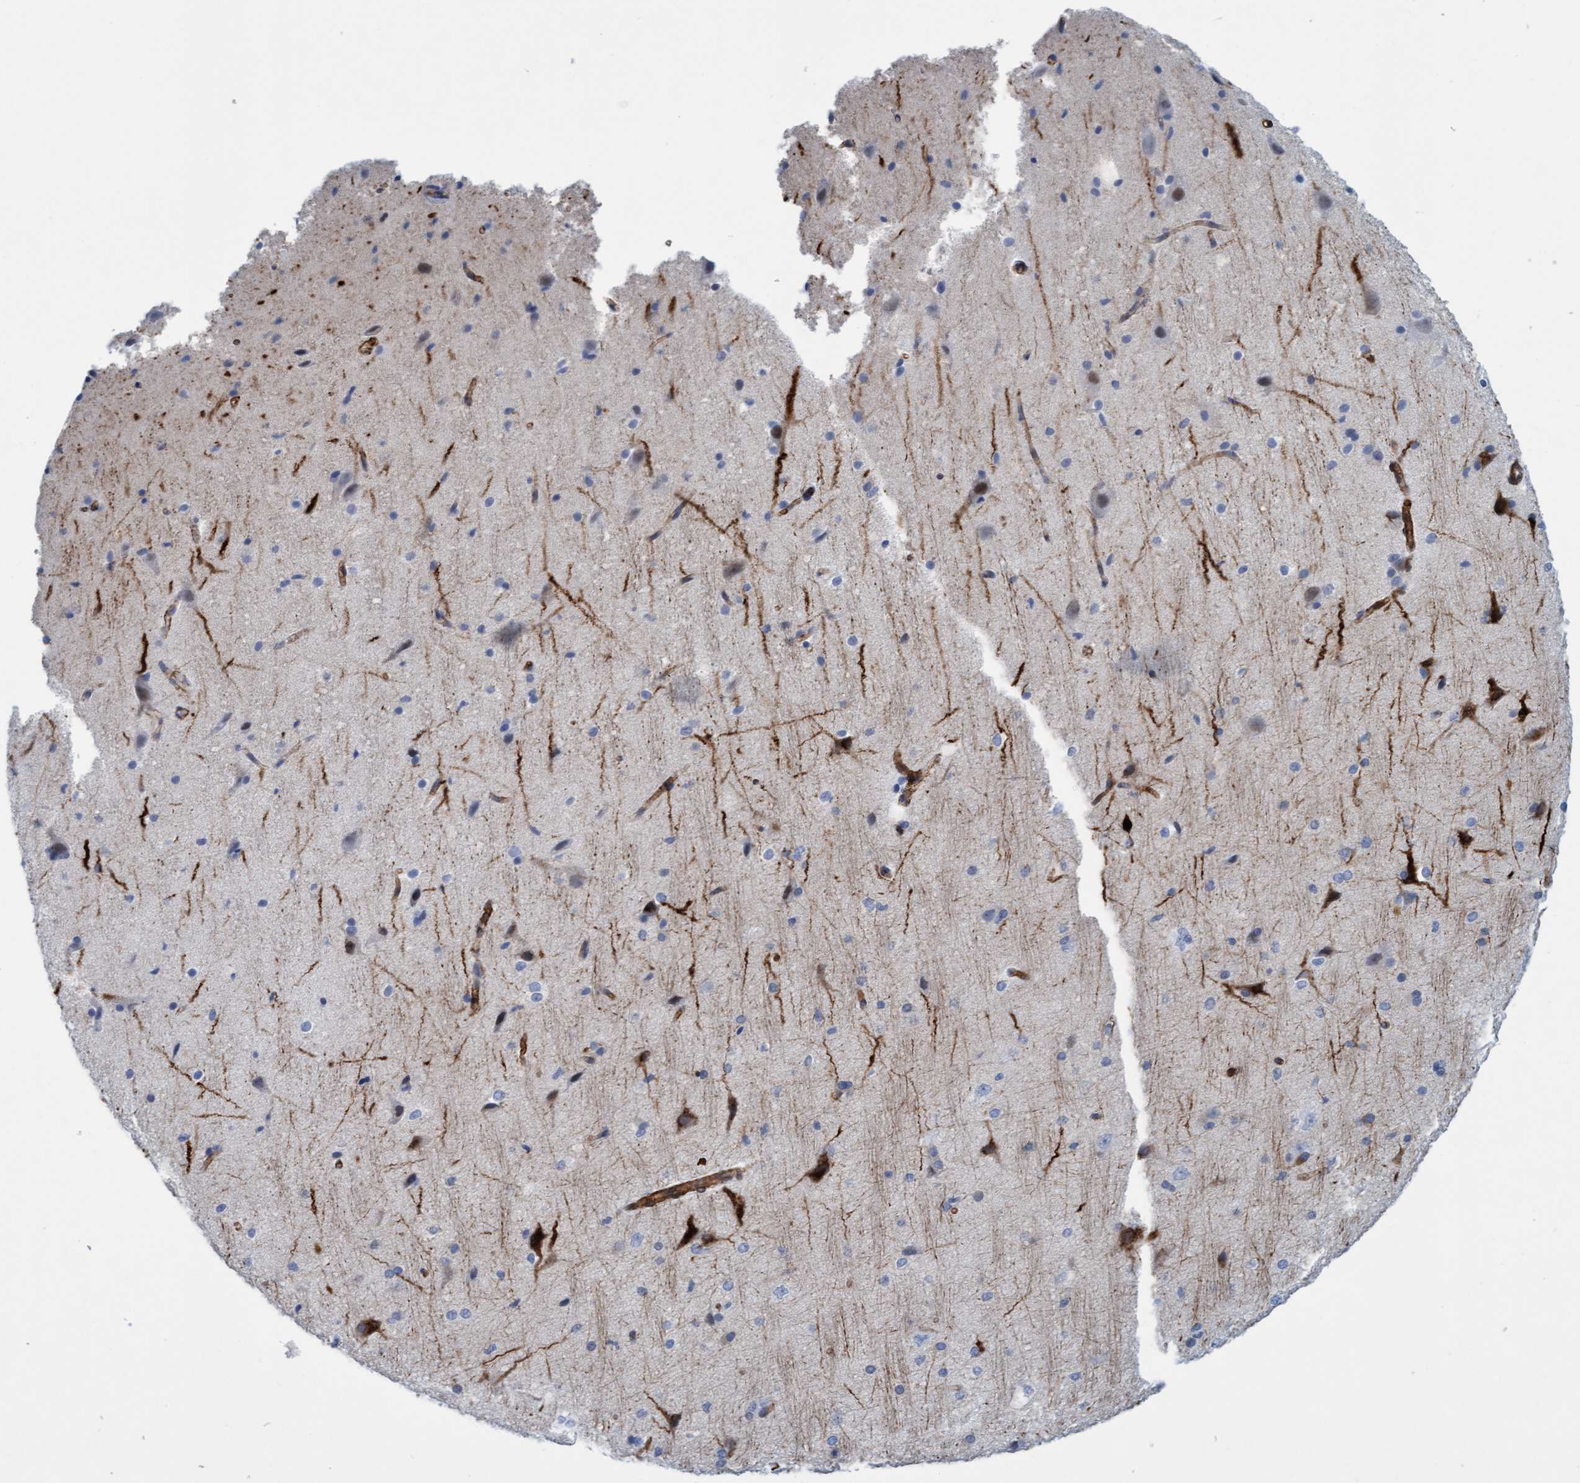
{"staining": {"intensity": "strong", "quantity": ">75%", "location": "cytoplasmic/membranous"}, "tissue": "cerebral cortex", "cell_type": "Endothelial cells", "image_type": "normal", "snomed": [{"axis": "morphology", "description": "Normal tissue, NOS"}, {"axis": "morphology", "description": "Developmental malformation"}, {"axis": "topography", "description": "Cerebral cortex"}], "caption": "A high amount of strong cytoplasmic/membranous positivity is appreciated in approximately >75% of endothelial cells in normal cerebral cortex. Using DAB (3,3'-diaminobenzidine) (brown) and hematoxylin (blue) stains, captured at high magnification using brightfield microscopy.", "gene": "MTFR1", "patient": {"sex": "female", "age": 30}}